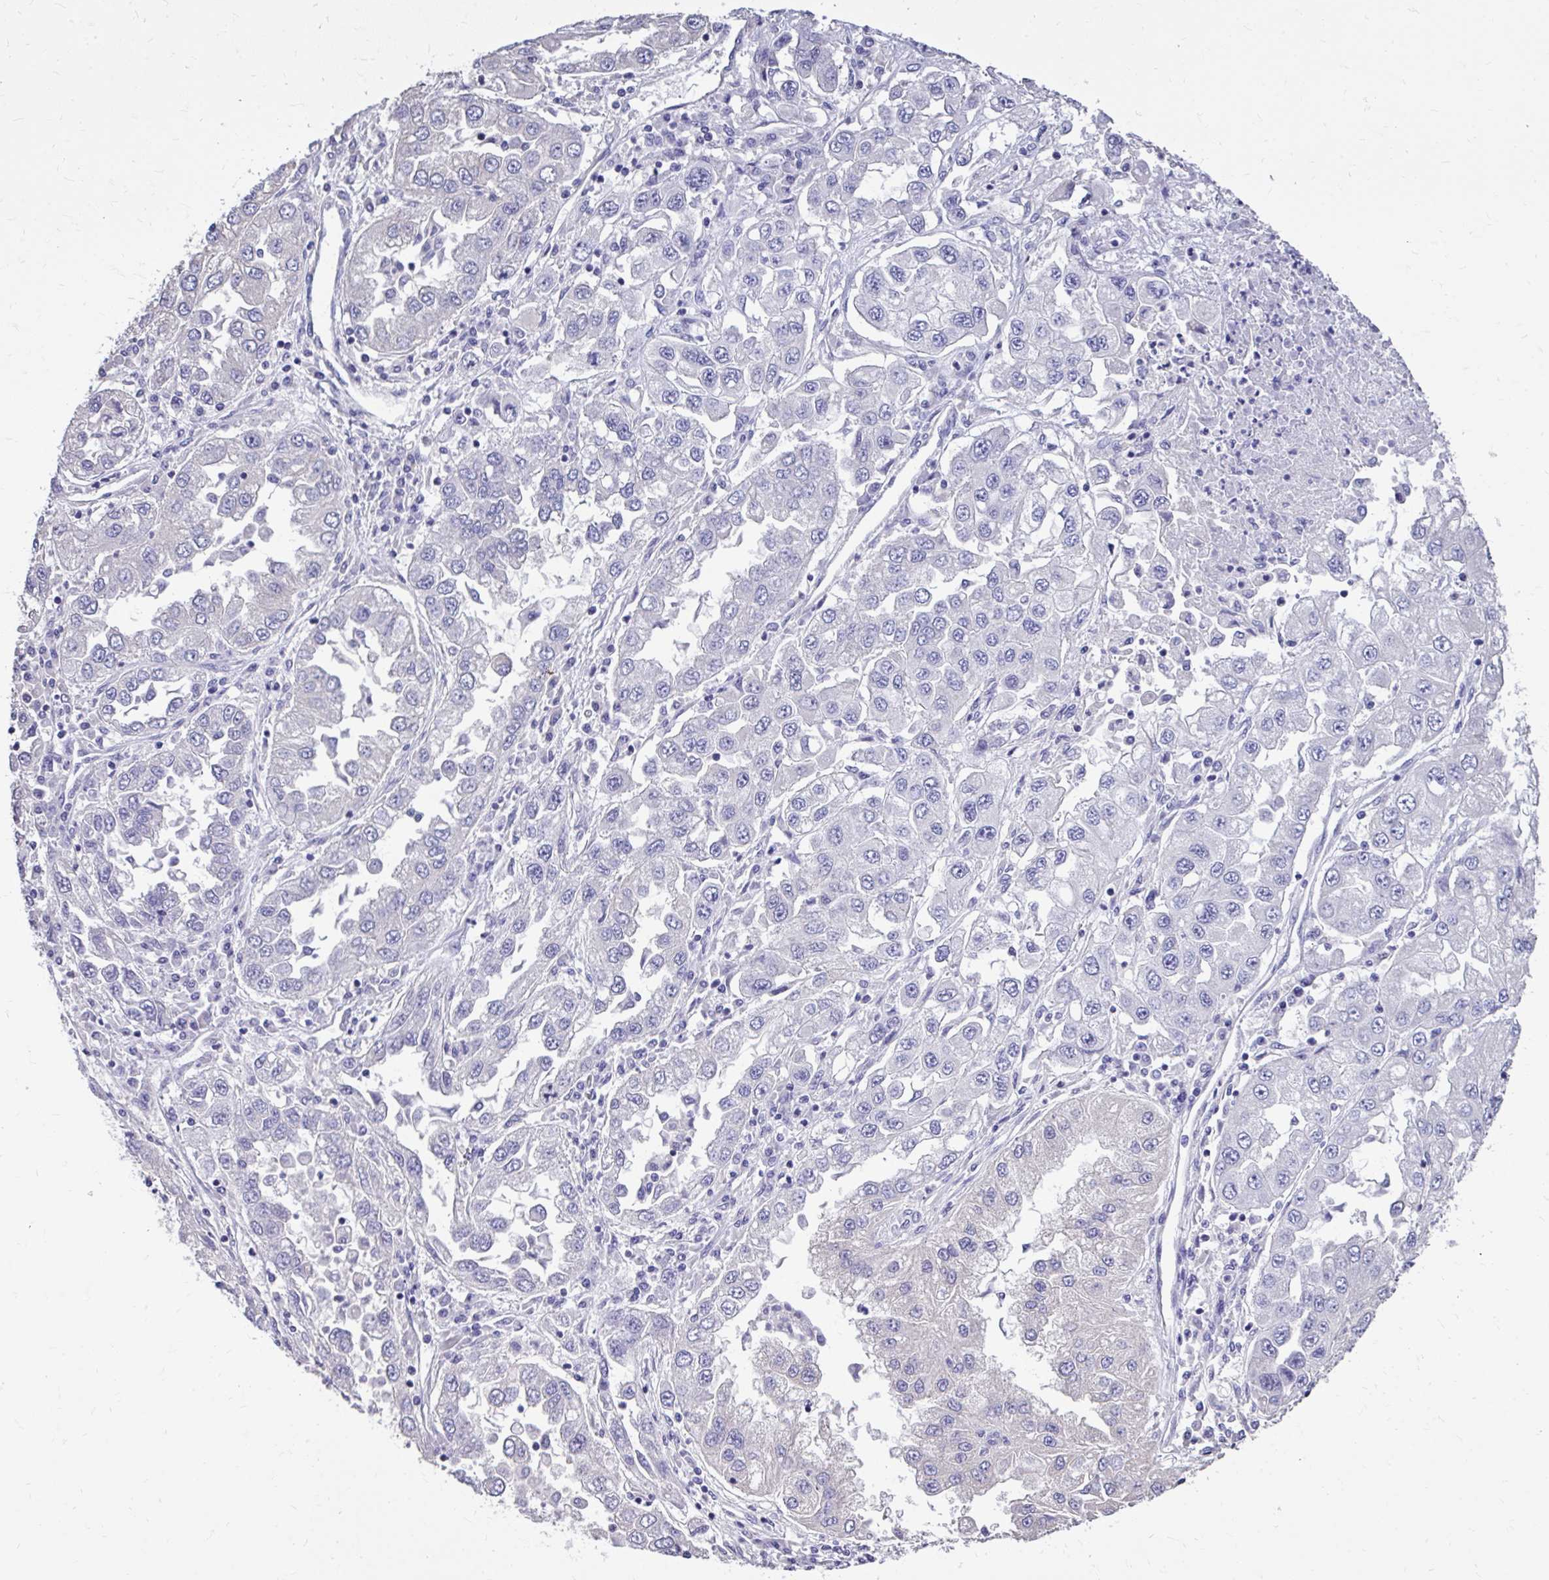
{"staining": {"intensity": "moderate", "quantity": "25%-75%", "location": "cytoplasmic/membranous"}, "tissue": "lung cancer", "cell_type": "Tumor cells", "image_type": "cancer", "snomed": [{"axis": "morphology", "description": "Adenocarcinoma, NOS"}, {"axis": "morphology", "description": "Adenocarcinoma primary or metastatic"}, {"axis": "topography", "description": "Lung"}], "caption": "DAB (3,3'-diaminobenzidine) immunohistochemical staining of lung cancer (adenocarcinoma primary or metastatic) reveals moderate cytoplasmic/membranous protein expression in approximately 25%-75% of tumor cells.", "gene": "EPB41L1", "patient": {"sex": "male", "age": 74}}